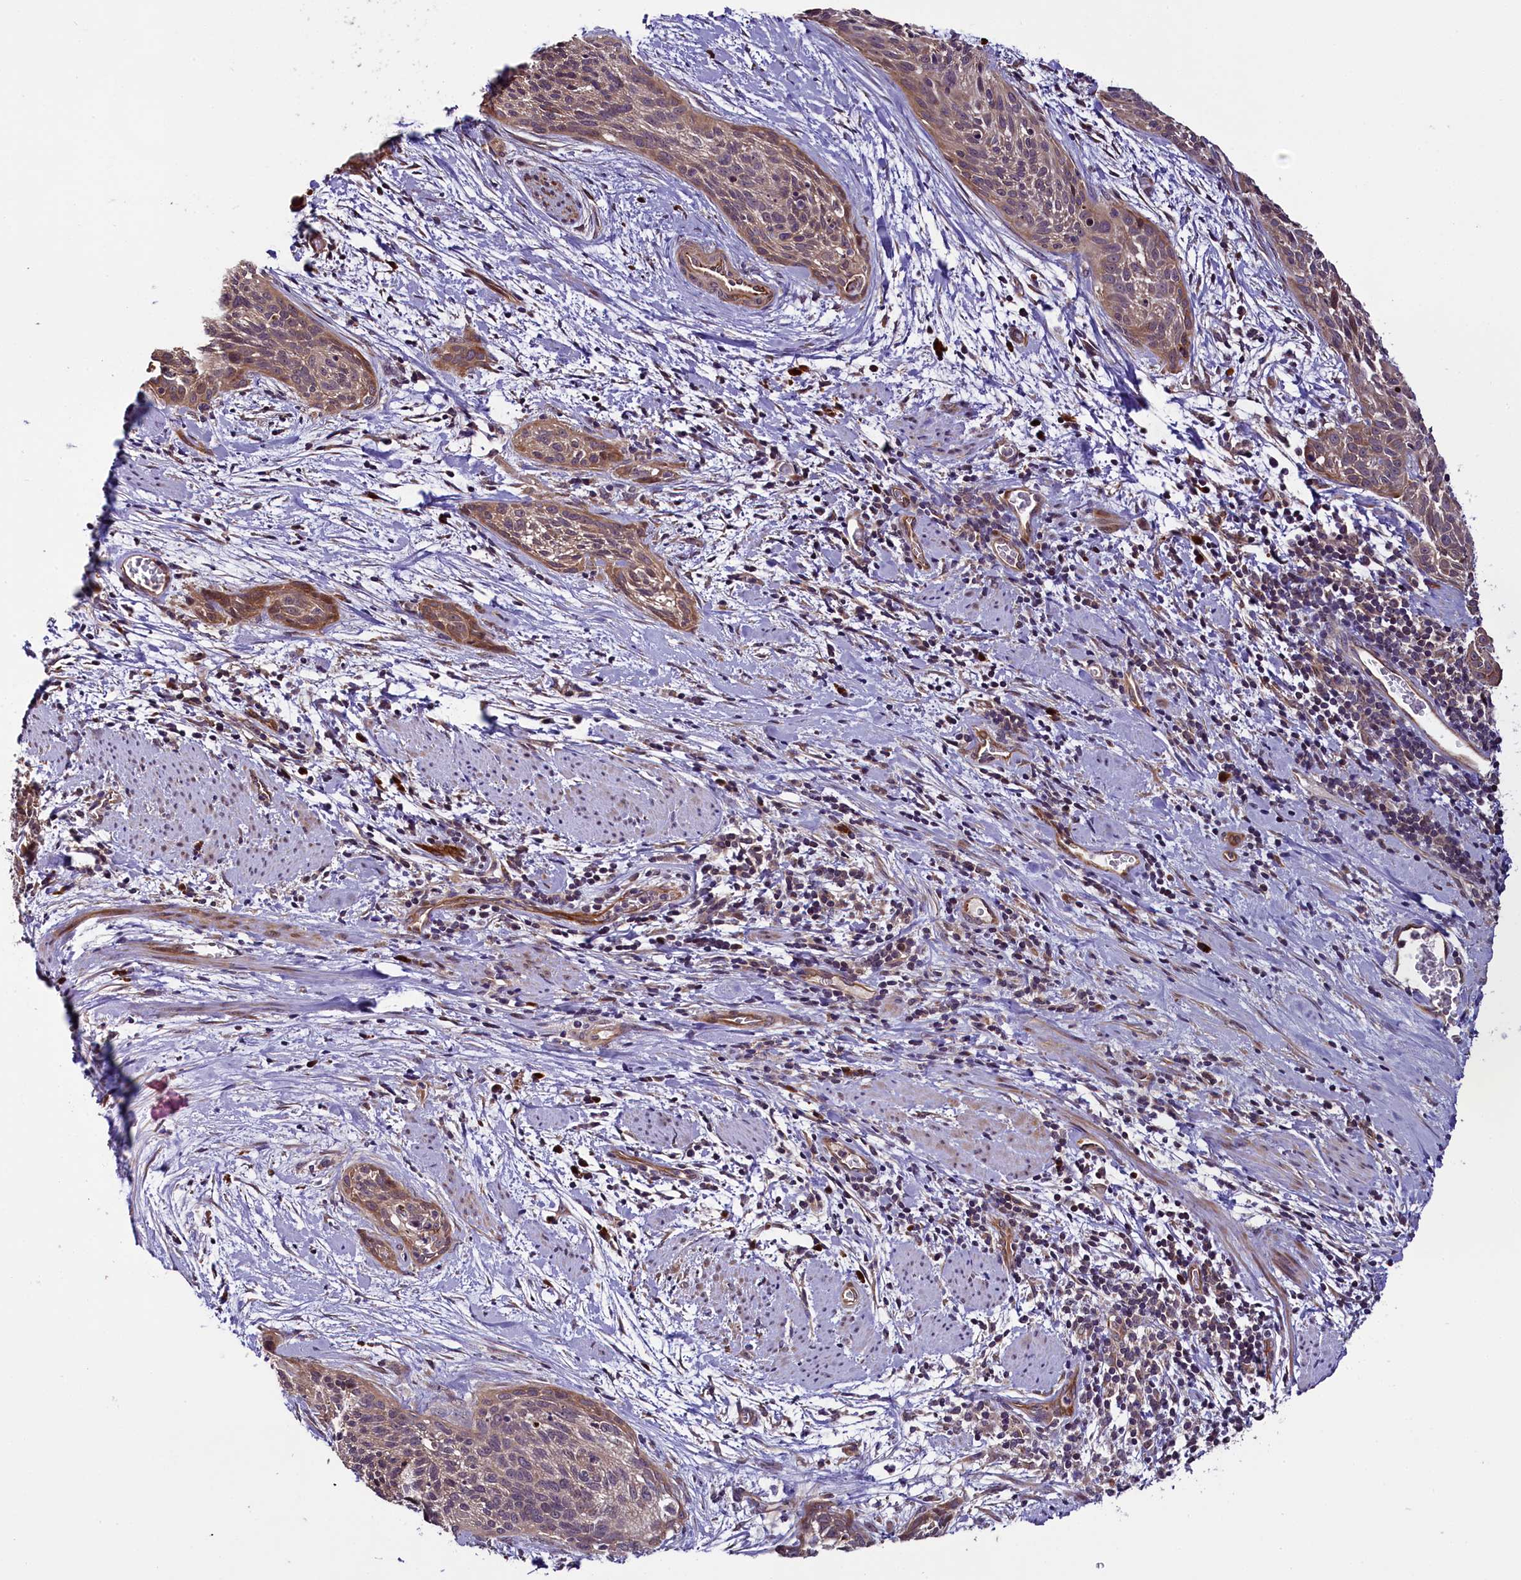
{"staining": {"intensity": "moderate", "quantity": "25%-75%", "location": "cytoplasmic/membranous"}, "tissue": "cervical cancer", "cell_type": "Tumor cells", "image_type": "cancer", "snomed": [{"axis": "morphology", "description": "Squamous cell carcinoma, NOS"}, {"axis": "topography", "description": "Cervix"}], "caption": "Moderate cytoplasmic/membranous protein expression is seen in about 25%-75% of tumor cells in cervical cancer. The staining was performed using DAB, with brown indicating positive protein expression. Nuclei are stained blue with hematoxylin.", "gene": "RPUSD2", "patient": {"sex": "female", "age": 55}}